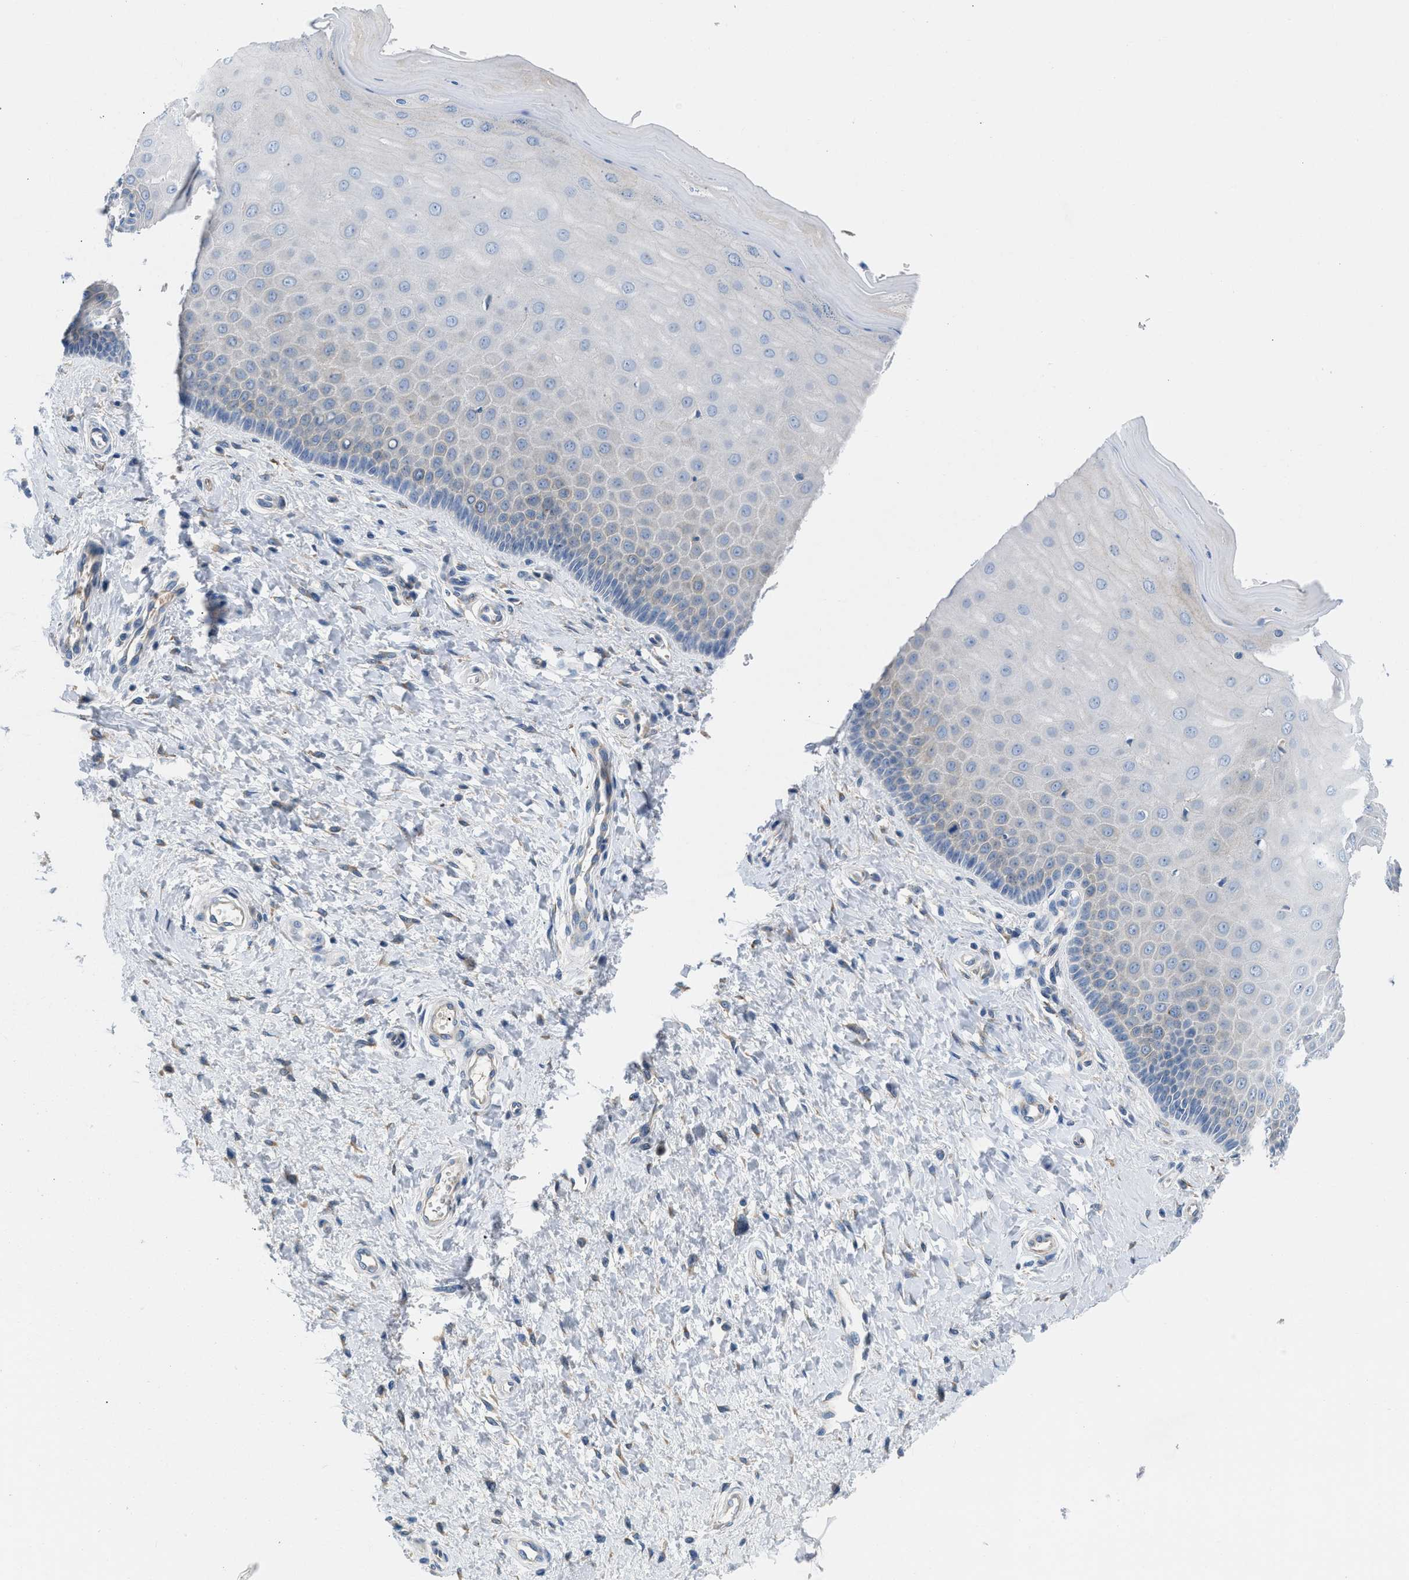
{"staining": {"intensity": "negative", "quantity": "none", "location": "none"}, "tissue": "cervix", "cell_type": "Glandular cells", "image_type": "normal", "snomed": [{"axis": "morphology", "description": "Normal tissue, NOS"}, {"axis": "topography", "description": "Cervix"}], "caption": "DAB (3,3'-diaminobenzidine) immunohistochemical staining of benign human cervix exhibits no significant positivity in glandular cells. (DAB (3,3'-diaminobenzidine) IHC visualized using brightfield microscopy, high magnification).", "gene": "BNC2", "patient": {"sex": "female", "age": 55}}